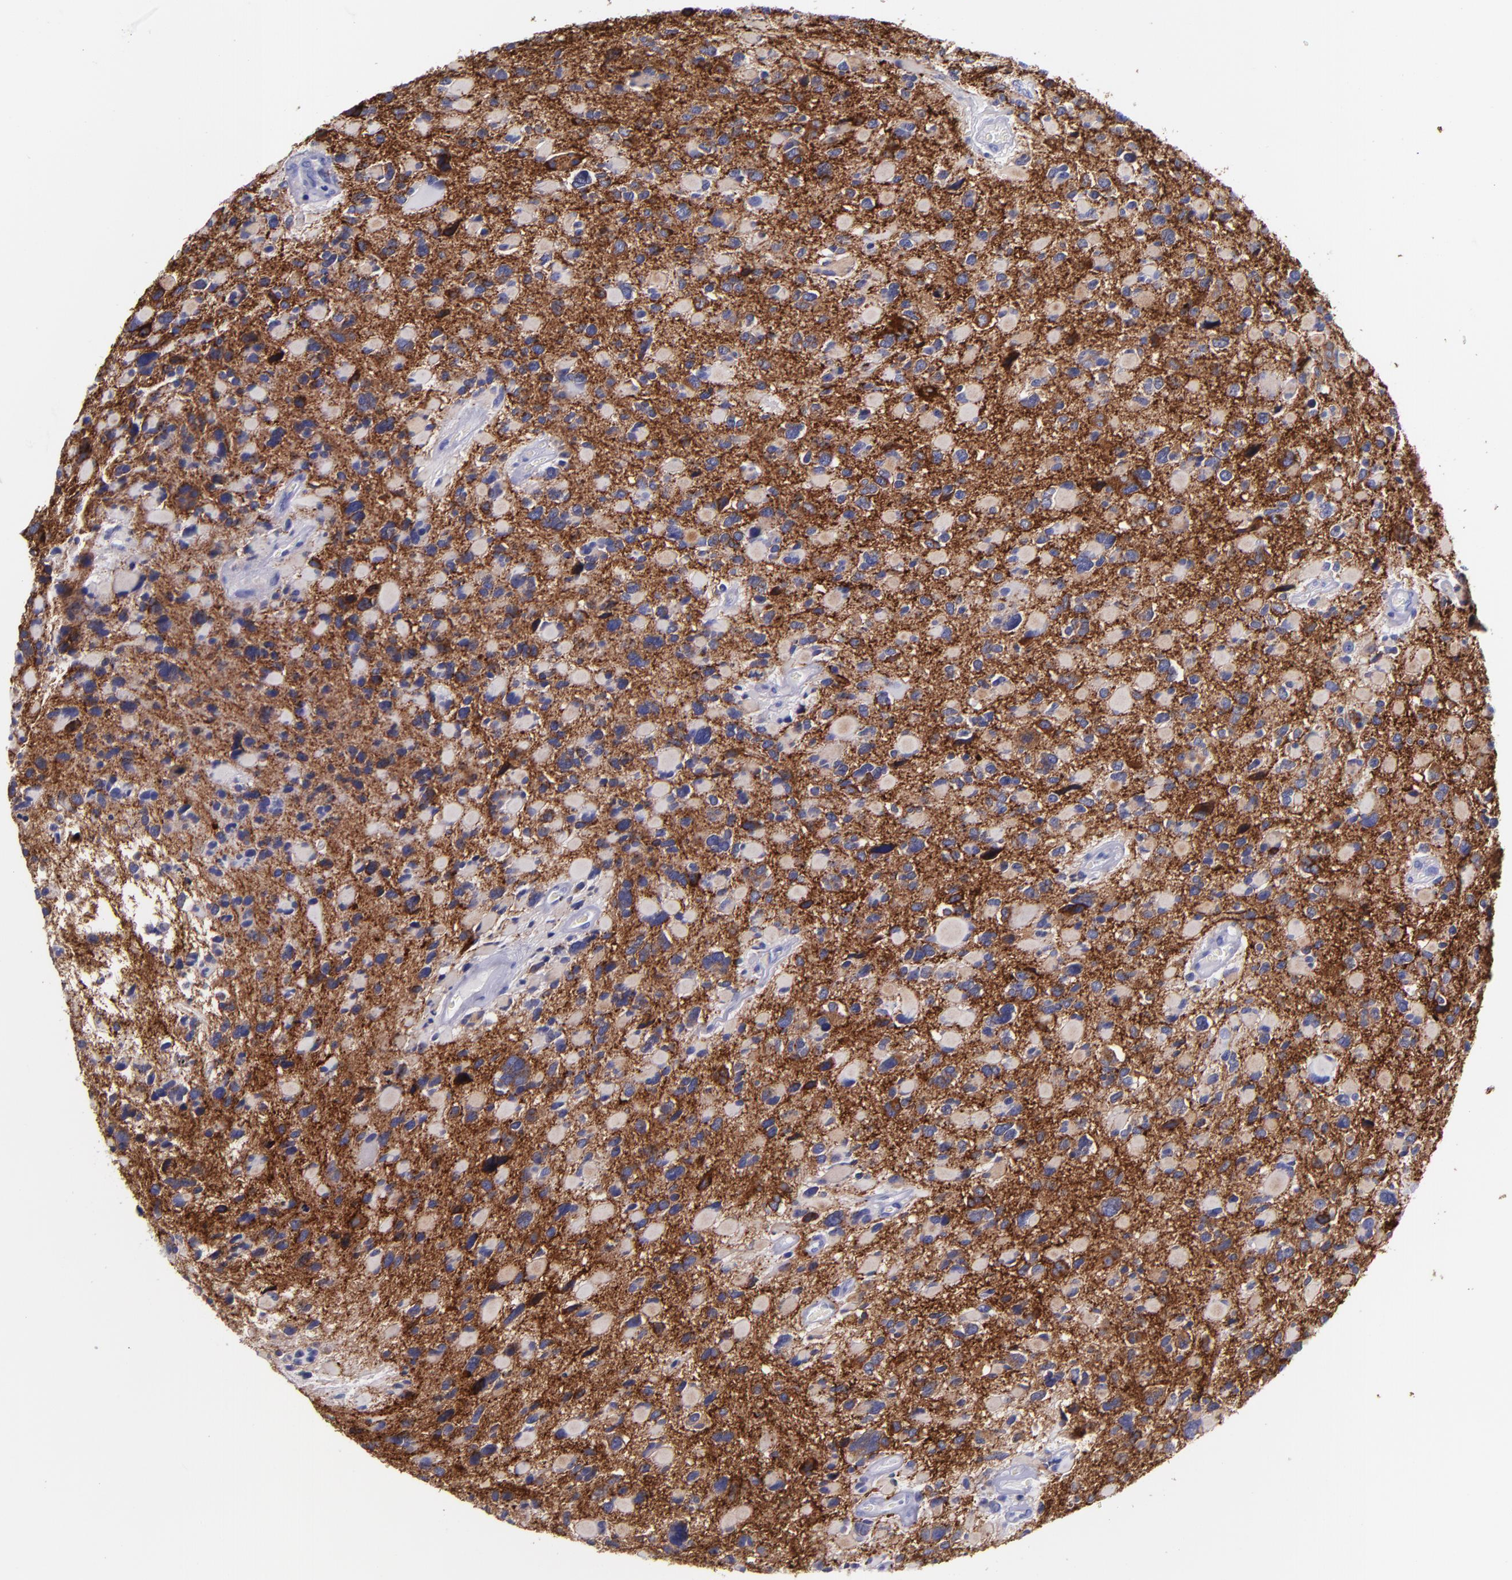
{"staining": {"intensity": "strong", "quantity": ">75%", "location": "cytoplasmic/membranous"}, "tissue": "glioma", "cell_type": "Tumor cells", "image_type": "cancer", "snomed": [{"axis": "morphology", "description": "Glioma, malignant, High grade"}, {"axis": "topography", "description": "Brain"}], "caption": "The immunohistochemical stain shows strong cytoplasmic/membranous positivity in tumor cells of malignant high-grade glioma tissue.", "gene": "SV2A", "patient": {"sex": "female", "age": 37}}